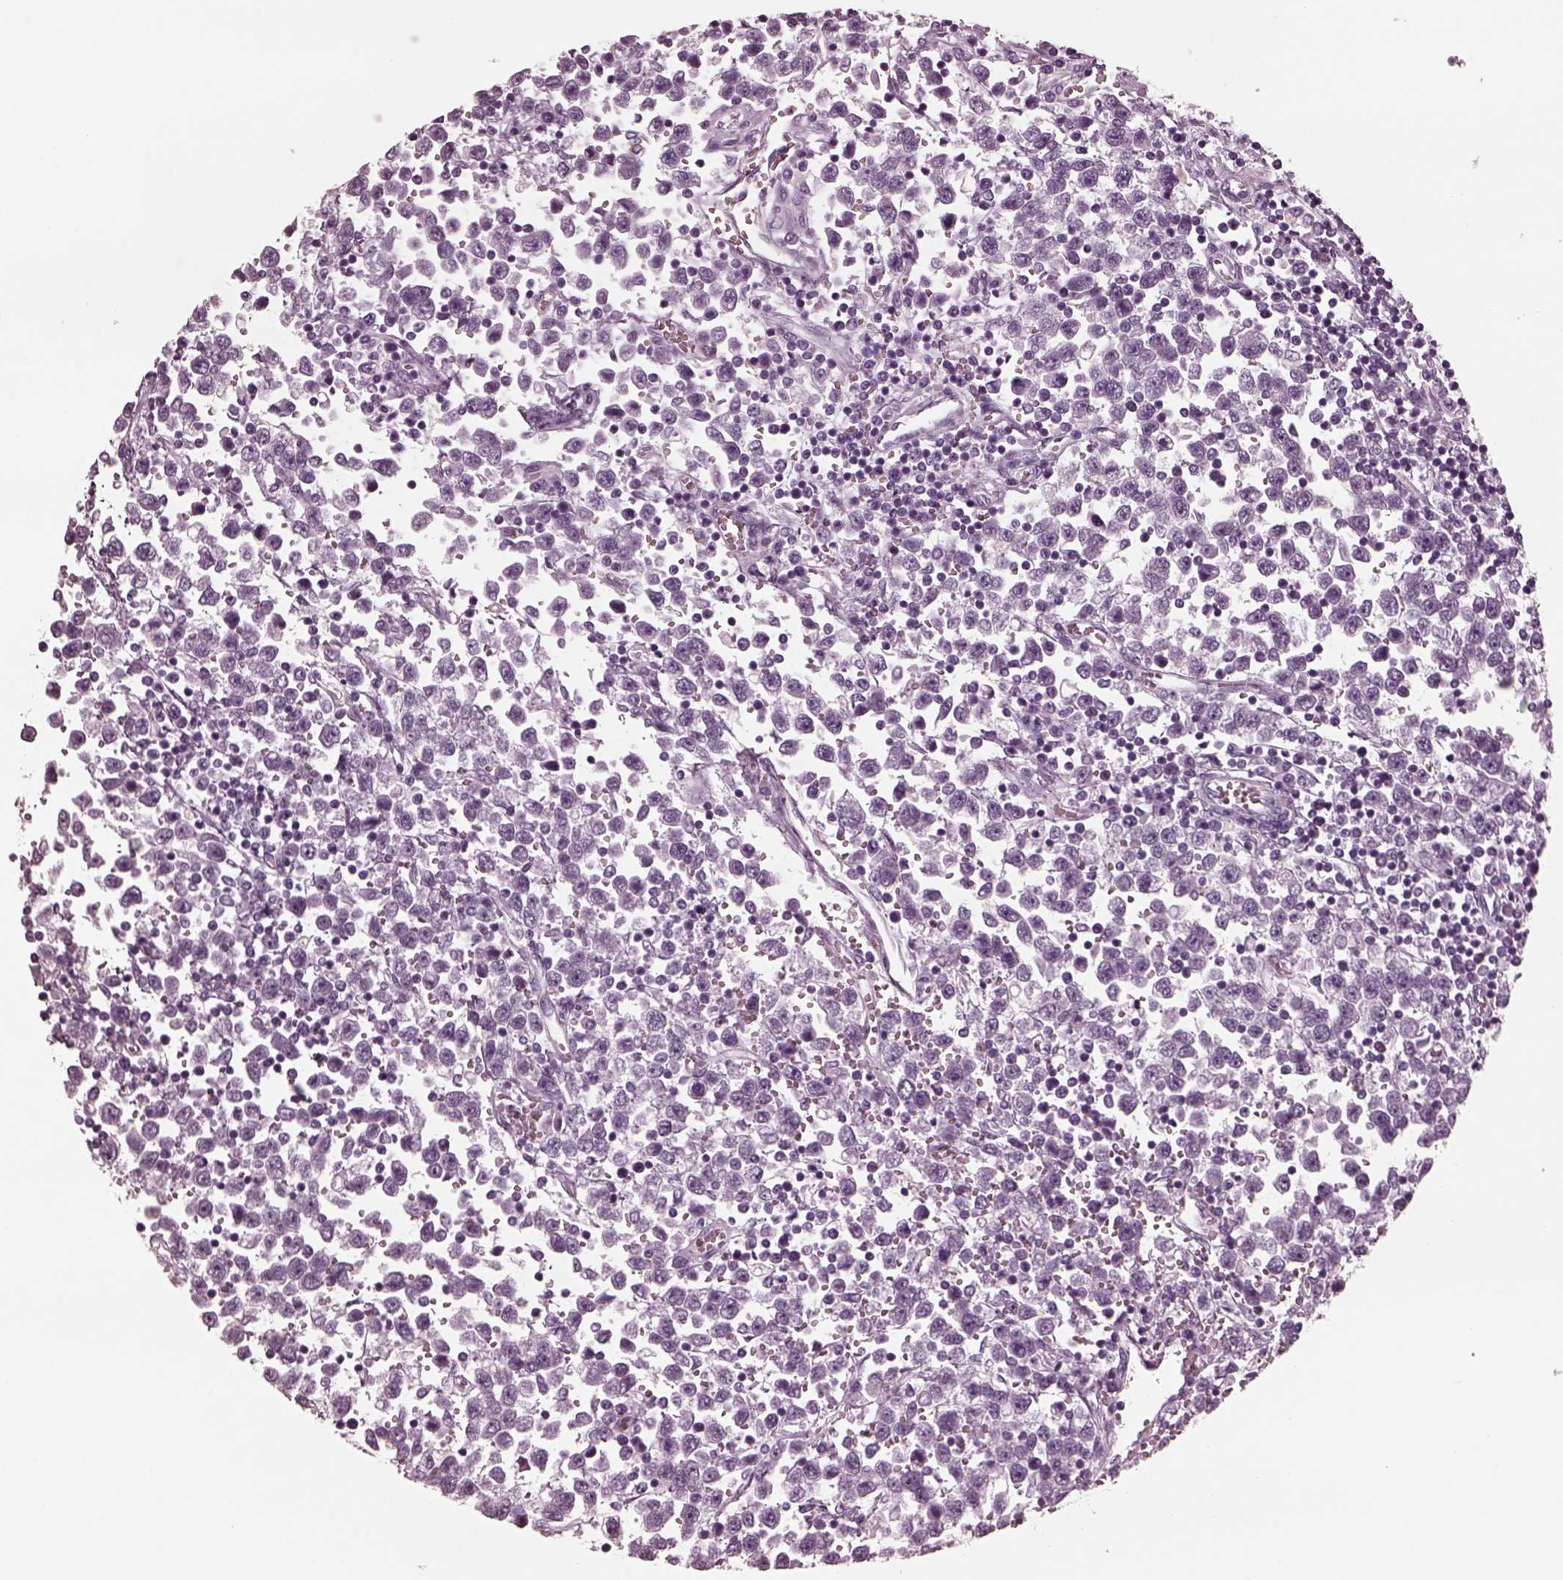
{"staining": {"intensity": "negative", "quantity": "none", "location": "none"}, "tissue": "testis cancer", "cell_type": "Tumor cells", "image_type": "cancer", "snomed": [{"axis": "morphology", "description": "Seminoma, NOS"}, {"axis": "topography", "description": "Testis"}], "caption": "Immunohistochemistry of human seminoma (testis) exhibits no expression in tumor cells. (DAB immunohistochemistry (IHC), high magnification).", "gene": "CGA", "patient": {"sex": "male", "age": 34}}